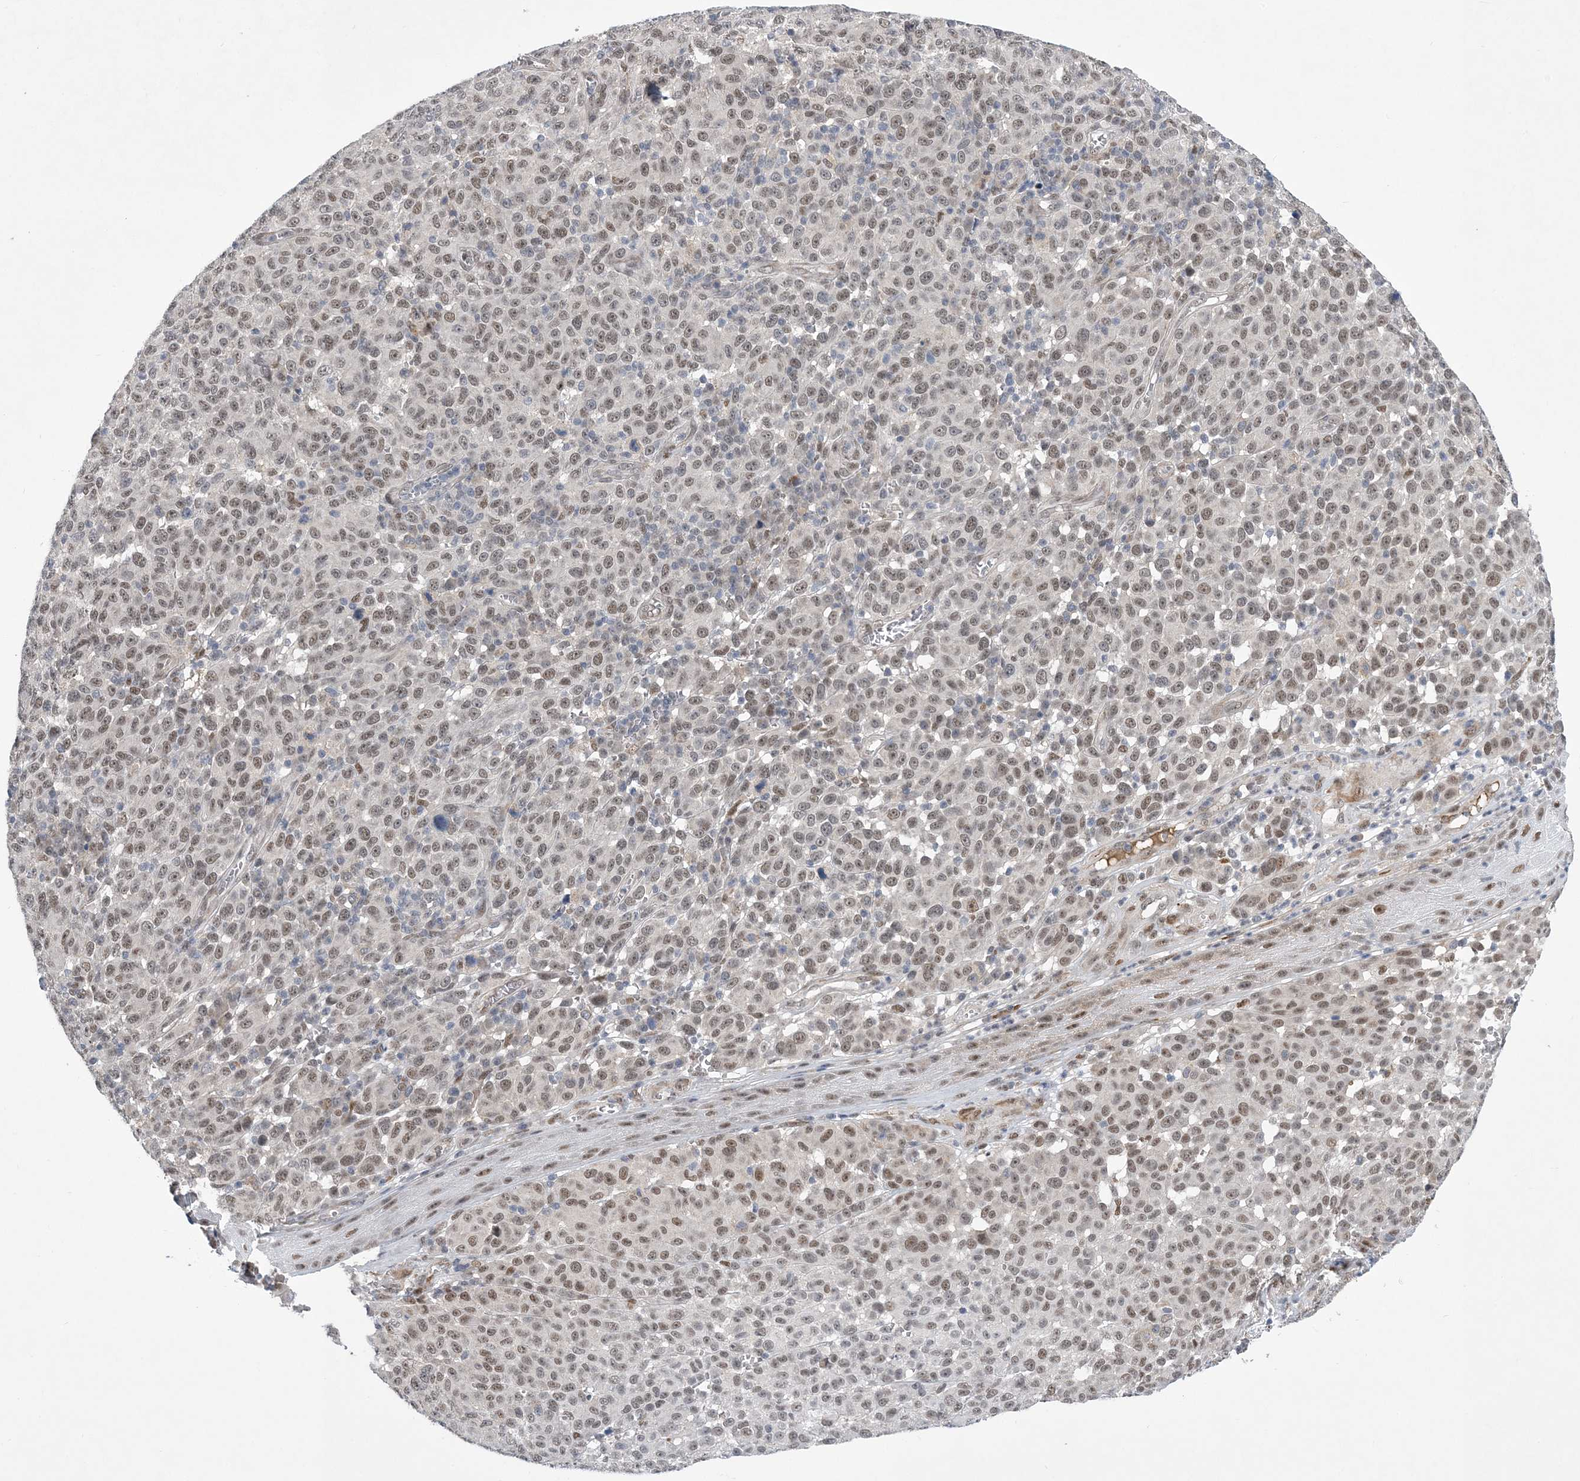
{"staining": {"intensity": "moderate", "quantity": ">75%", "location": "nuclear"}, "tissue": "melanoma", "cell_type": "Tumor cells", "image_type": "cancer", "snomed": [{"axis": "morphology", "description": "Malignant melanoma, NOS"}, {"axis": "topography", "description": "Skin"}], "caption": "IHC of malignant melanoma exhibits medium levels of moderate nuclear staining in approximately >75% of tumor cells. (DAB = brown stain, brightfield microscopy at high magnification).", "gene": "FAM217A", "patient": {"sex": "male", "age": 49}}